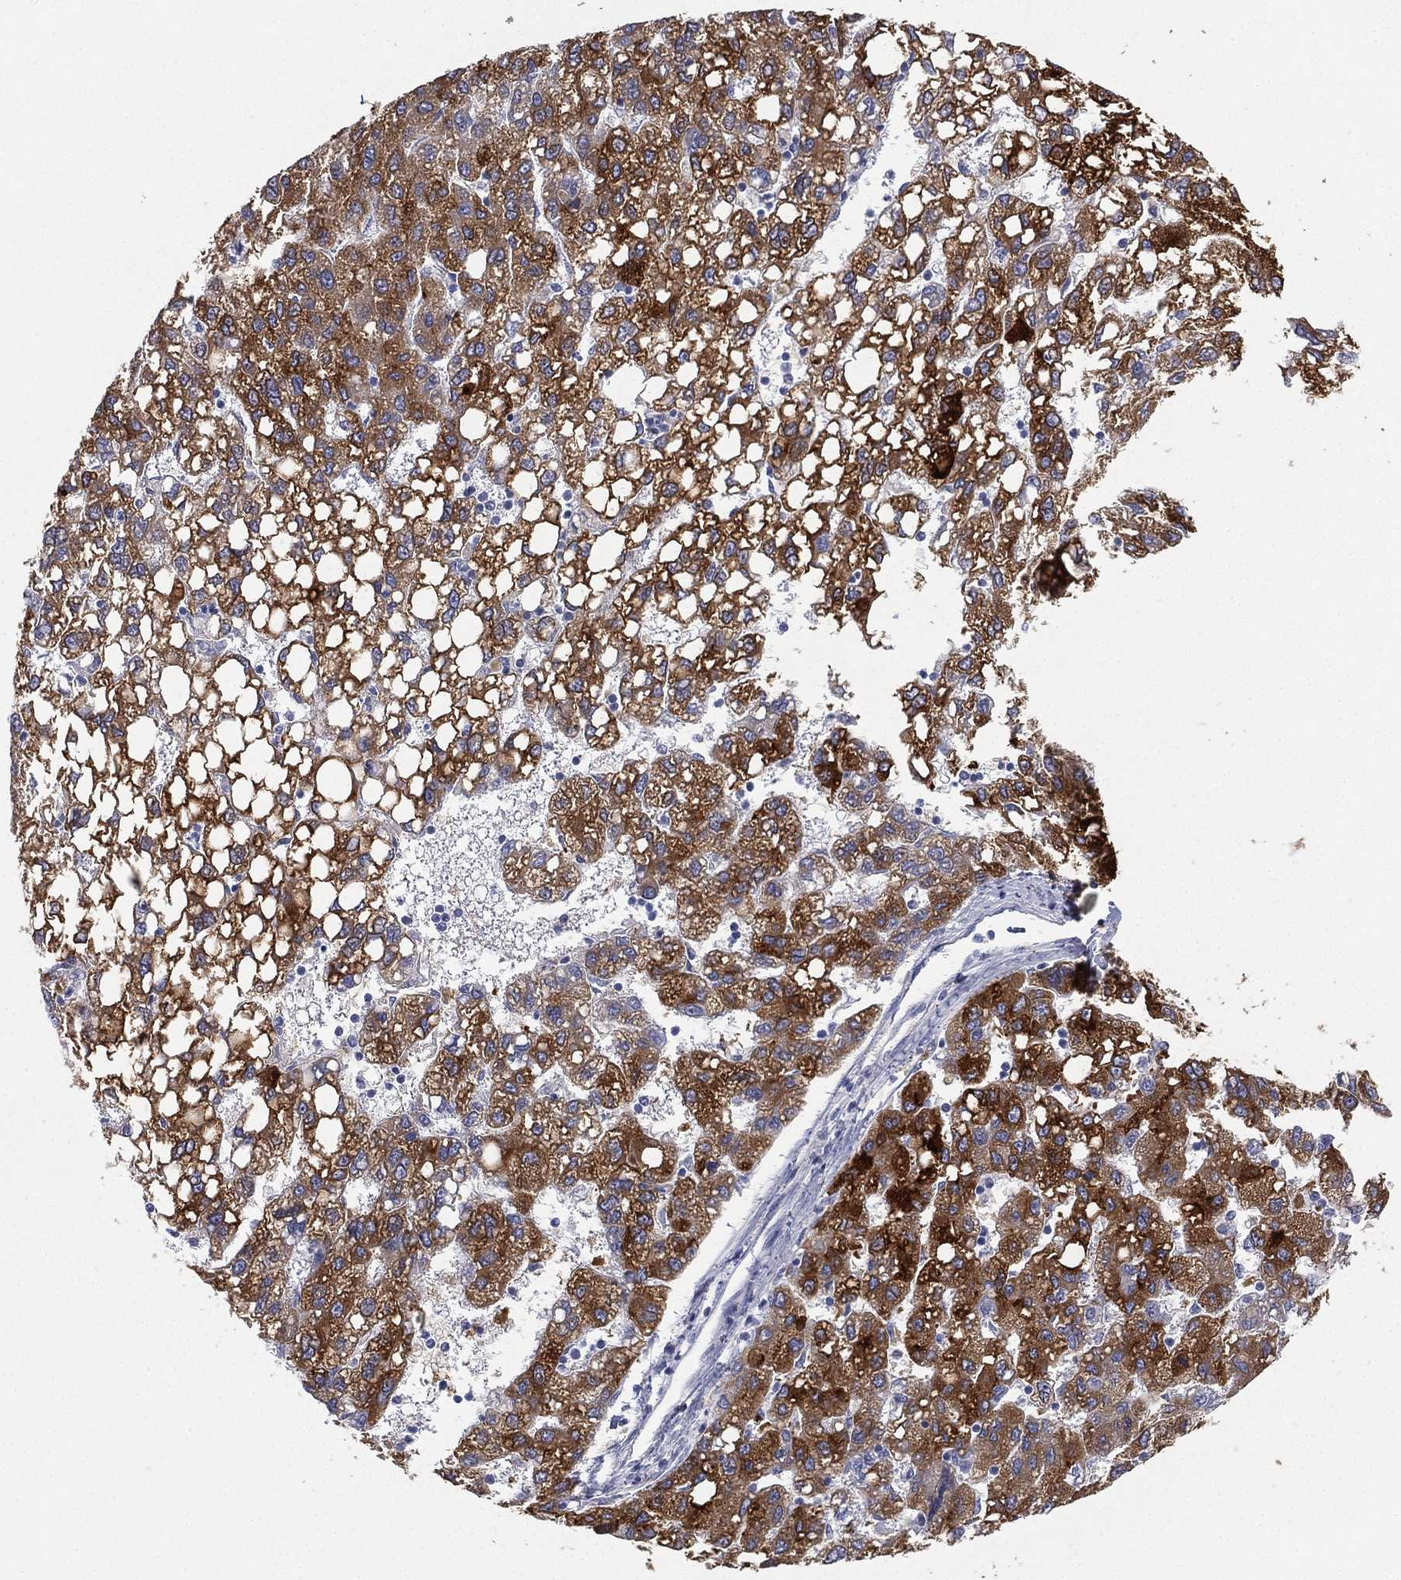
{"staining": {"intensity": "strong", "quantity": "25%-75%", "location": "cytoplasmic/membranous"}, "tissue": "liver cancer", "cell_type": "Tumor cells", "image_type": "cancer", "snomed": [{"axis": "morphology", "description": "Carcinoma, Hepatocellular, NOS"}, {"axis": "topography", "description": "Liver"}], "caption": "An IHC photomicrograph of neoplastic tissue is shown. Protein staining in brown shows strong cytoplasmic/membranous positivity in liver hepatocellular carcinoma within tumor cells.", "gene": "CYP2D6", "patient": {"sex": "female", "age": 82}}